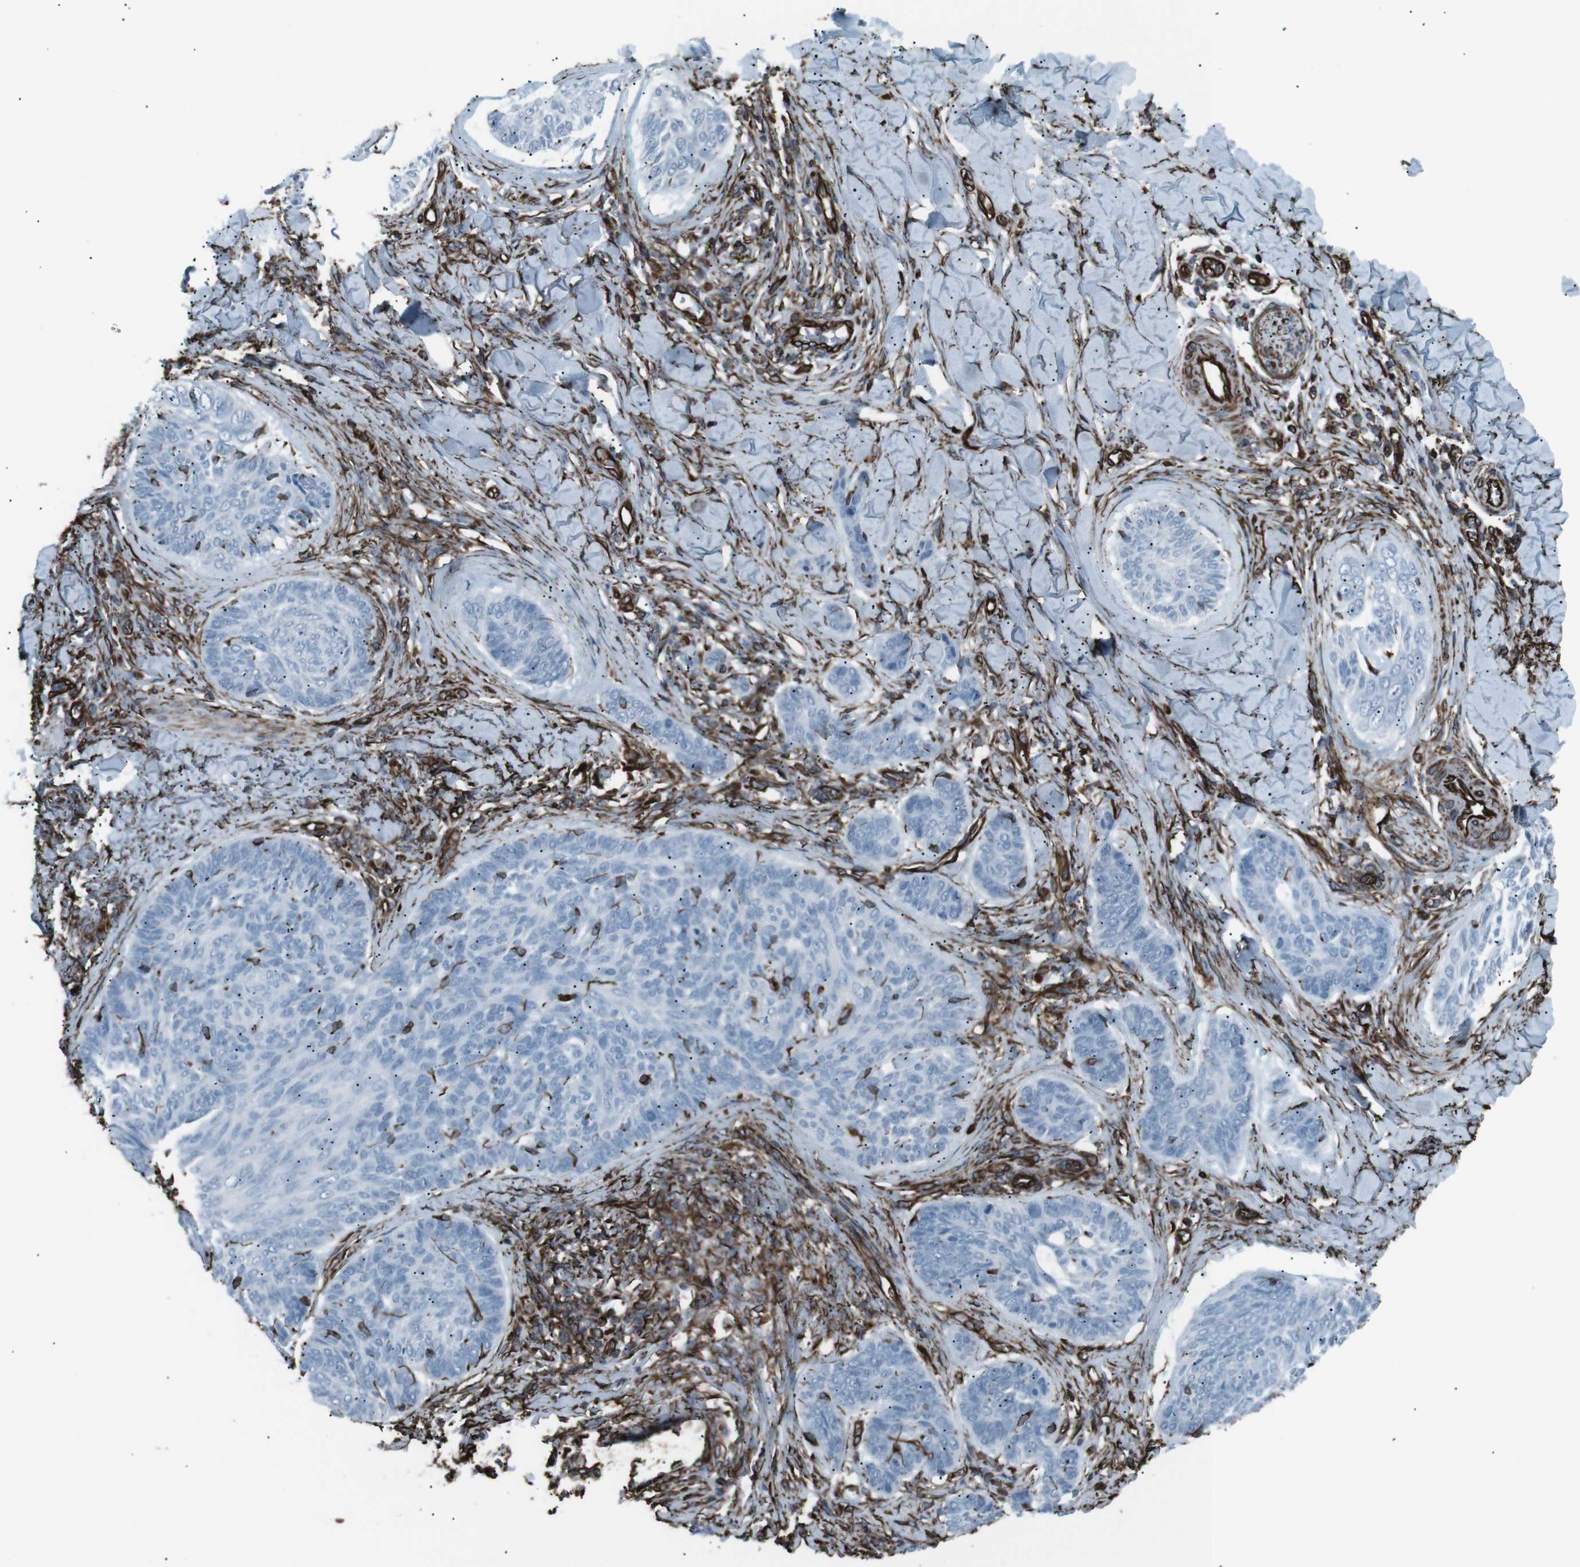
{"staining": {"intensity": "negative", "quantity": "none", "location": "none"}, "tissue": "skin cancer", "cell_type": "Tumor cells", "image_type": "cancer", "snomed": [{"axis": "morphology", "description": "Basal cell carcinoma"}, {"axis": "topography", "description": "Skin"}], "caption": "Skin cancer (basal cell carcinoma) stained for a protein using IHC exhibits no expression tumor cells.", "gene": "ZDHHC6", "patient": {"sex": "male", "age": 43}}